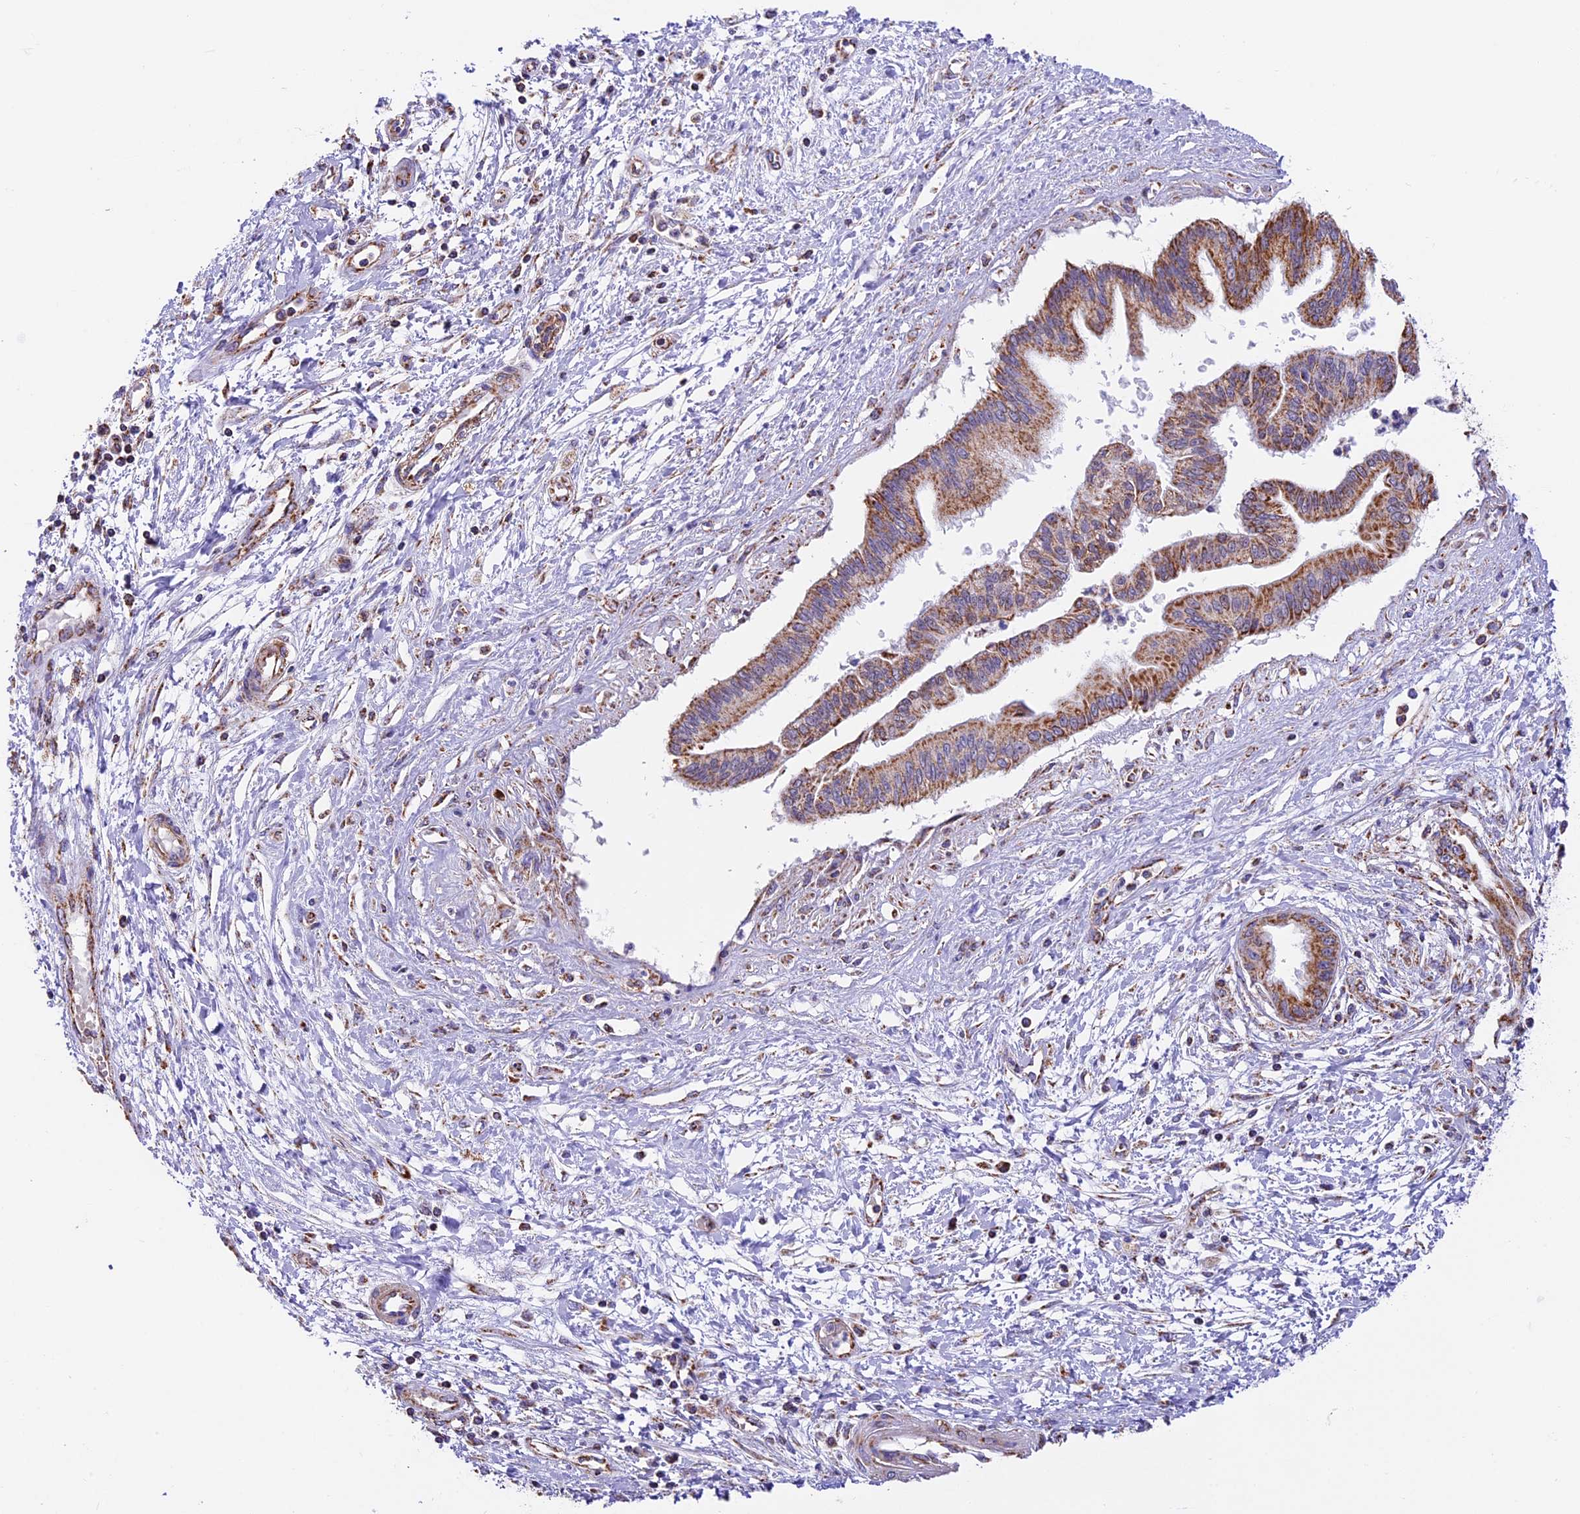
{"staining": {"intensity": "moderate", "quantity": ">75%", "location": "cytoplasmic/membranous"}, "tissue": "pancreatic cancer", "cell_type": "Tumor cells", "image_type": "cancer", "snomed": [{"axis": "morphology", "description": "Adenocarcinoma, NOS"}, {"axis": "topography", "description": "Pancreas"}], "caption": "Pancreatic cancer (adenocarcinoma) tissue demonstrates moderate cytoplasmic/membranous expression in approximately >75% of tumor cells, visualized by immunohistochemistry. Using DAB (brown) and hematoxylin (blue) stains, captured at high magnification using brightfield microscopy.", "gene": "NDUFA8", "patient": {"sex": "male", "age": 46}}